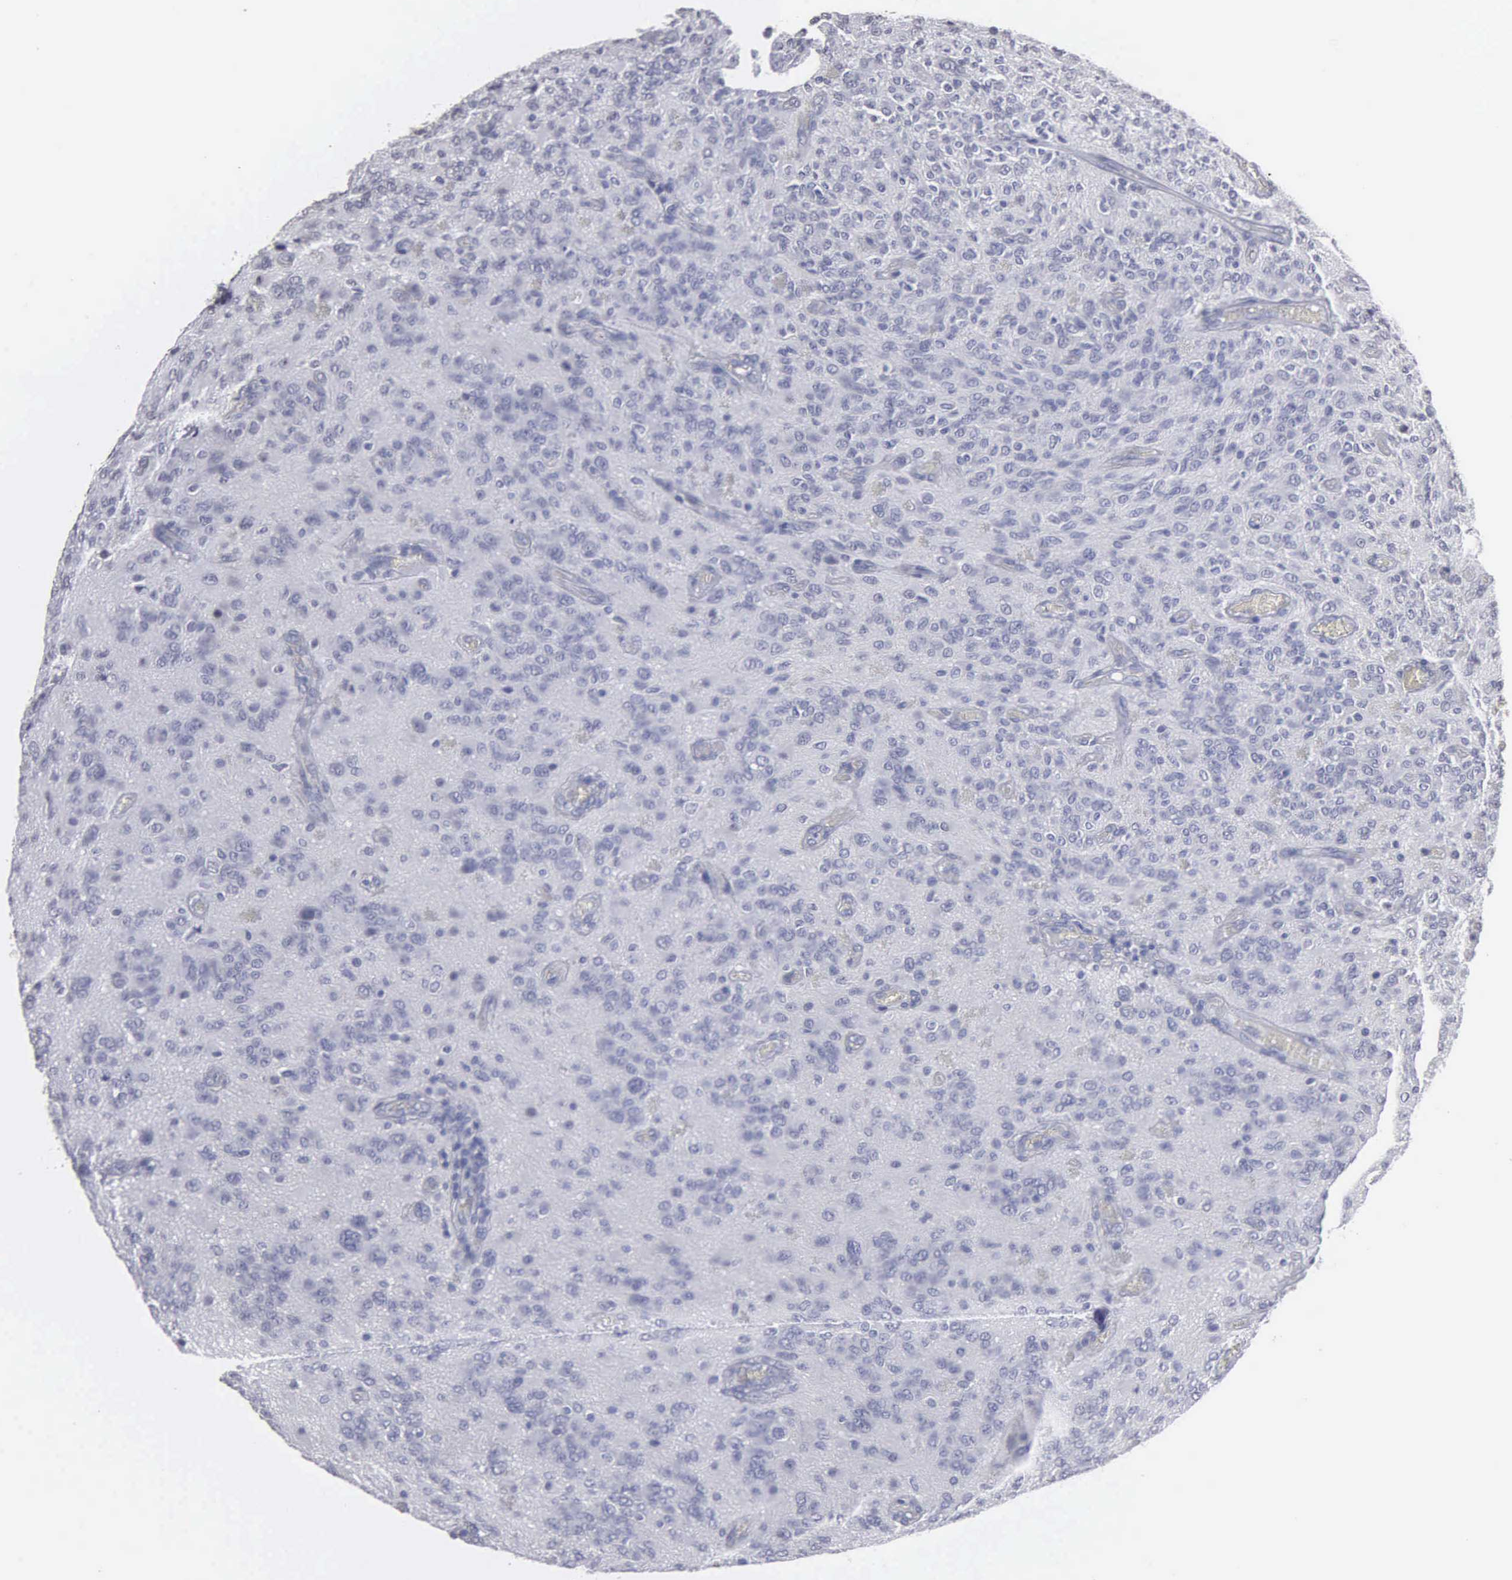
{"staining": {"intensity": "negative", "quantity": "none", "location": "none"}, "tissue": "glioma", "cell_type": "Tumor cells", "image_type": "cancer", "snomed": [{"axis": "morphology", "description": "Glioma, malignant, Low grade"}, {"axis": "topography", "description": "Brain"}], "caption": "DAB (3,3'-diaminobenzidine) immunohistochemical staining of human glioma reveals no significant expression in tumor cells.", "gene": "UPB1", "patient": {"sex": "female", "age": 15}}